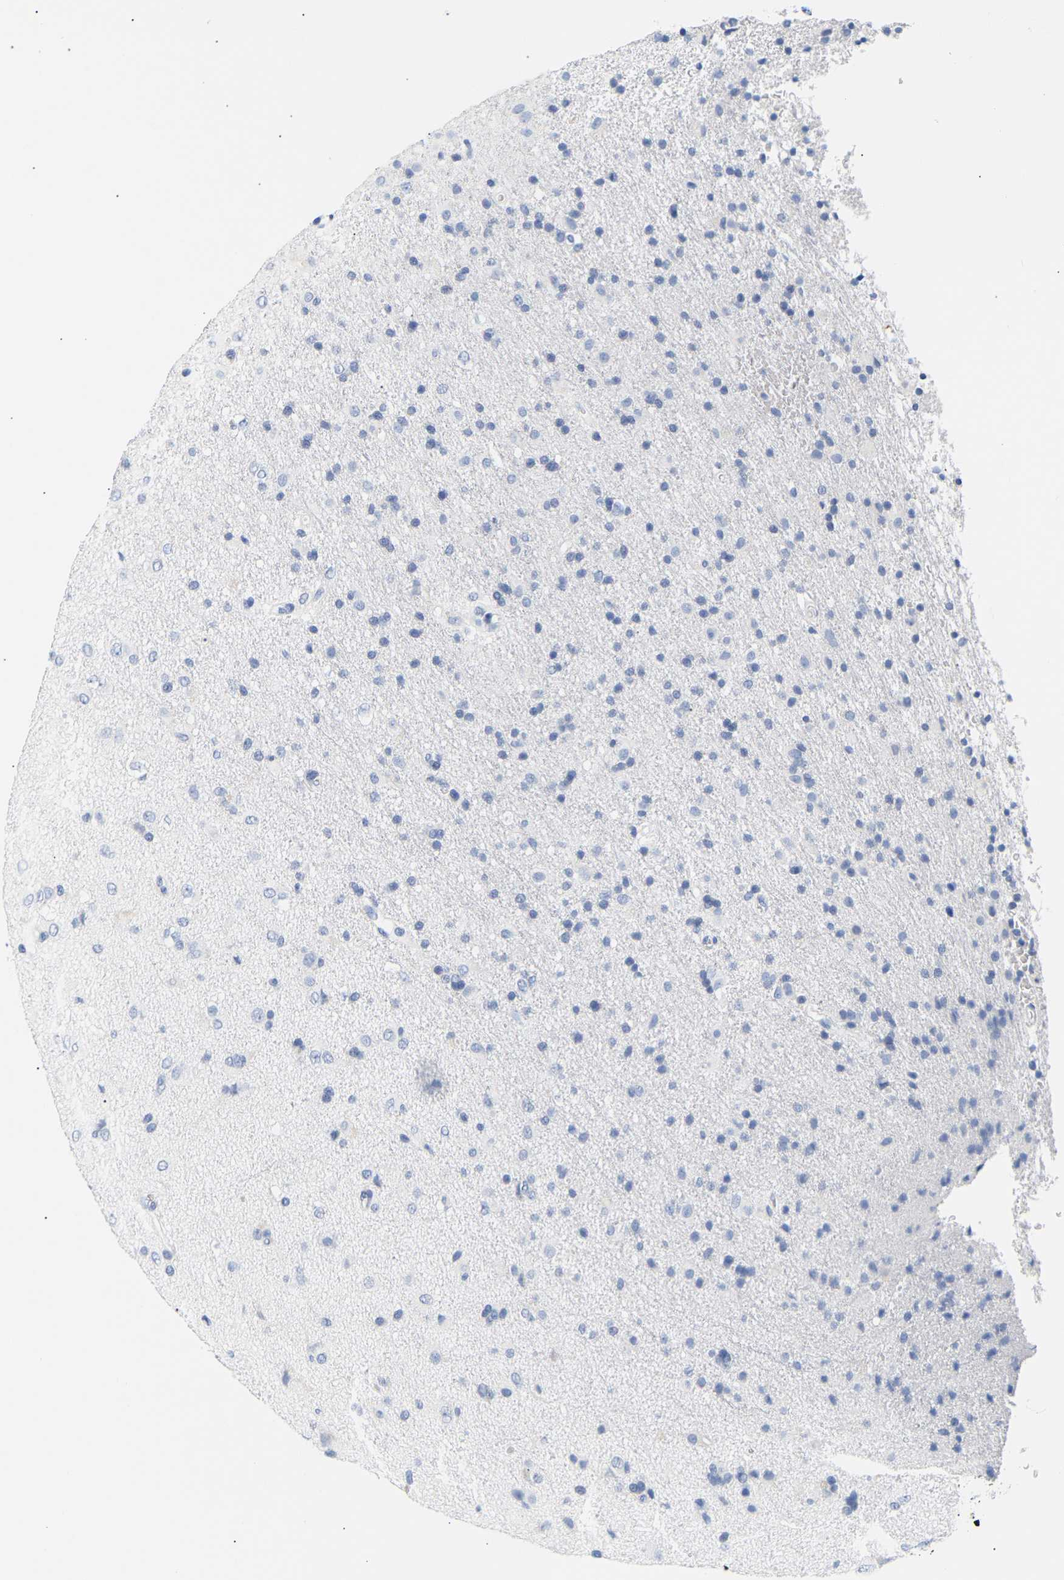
{"staining": {"intensity": "negative", "quantity": "none", "location": "none"}, "tissue": "glioma", "cell_type": "Tumor cells", "image_type": "cancer", "snomed": [{"axis": "morphology", "description": "Glioma, malignant, Low grade"}, {"axis": "topography", "description": "Brain"}], "caption": "There is no significant staining in tumor cells of low-grade glioma (malignant).", "gene": "SPINK2", "patient": {"sex": "male", "age": 65}}